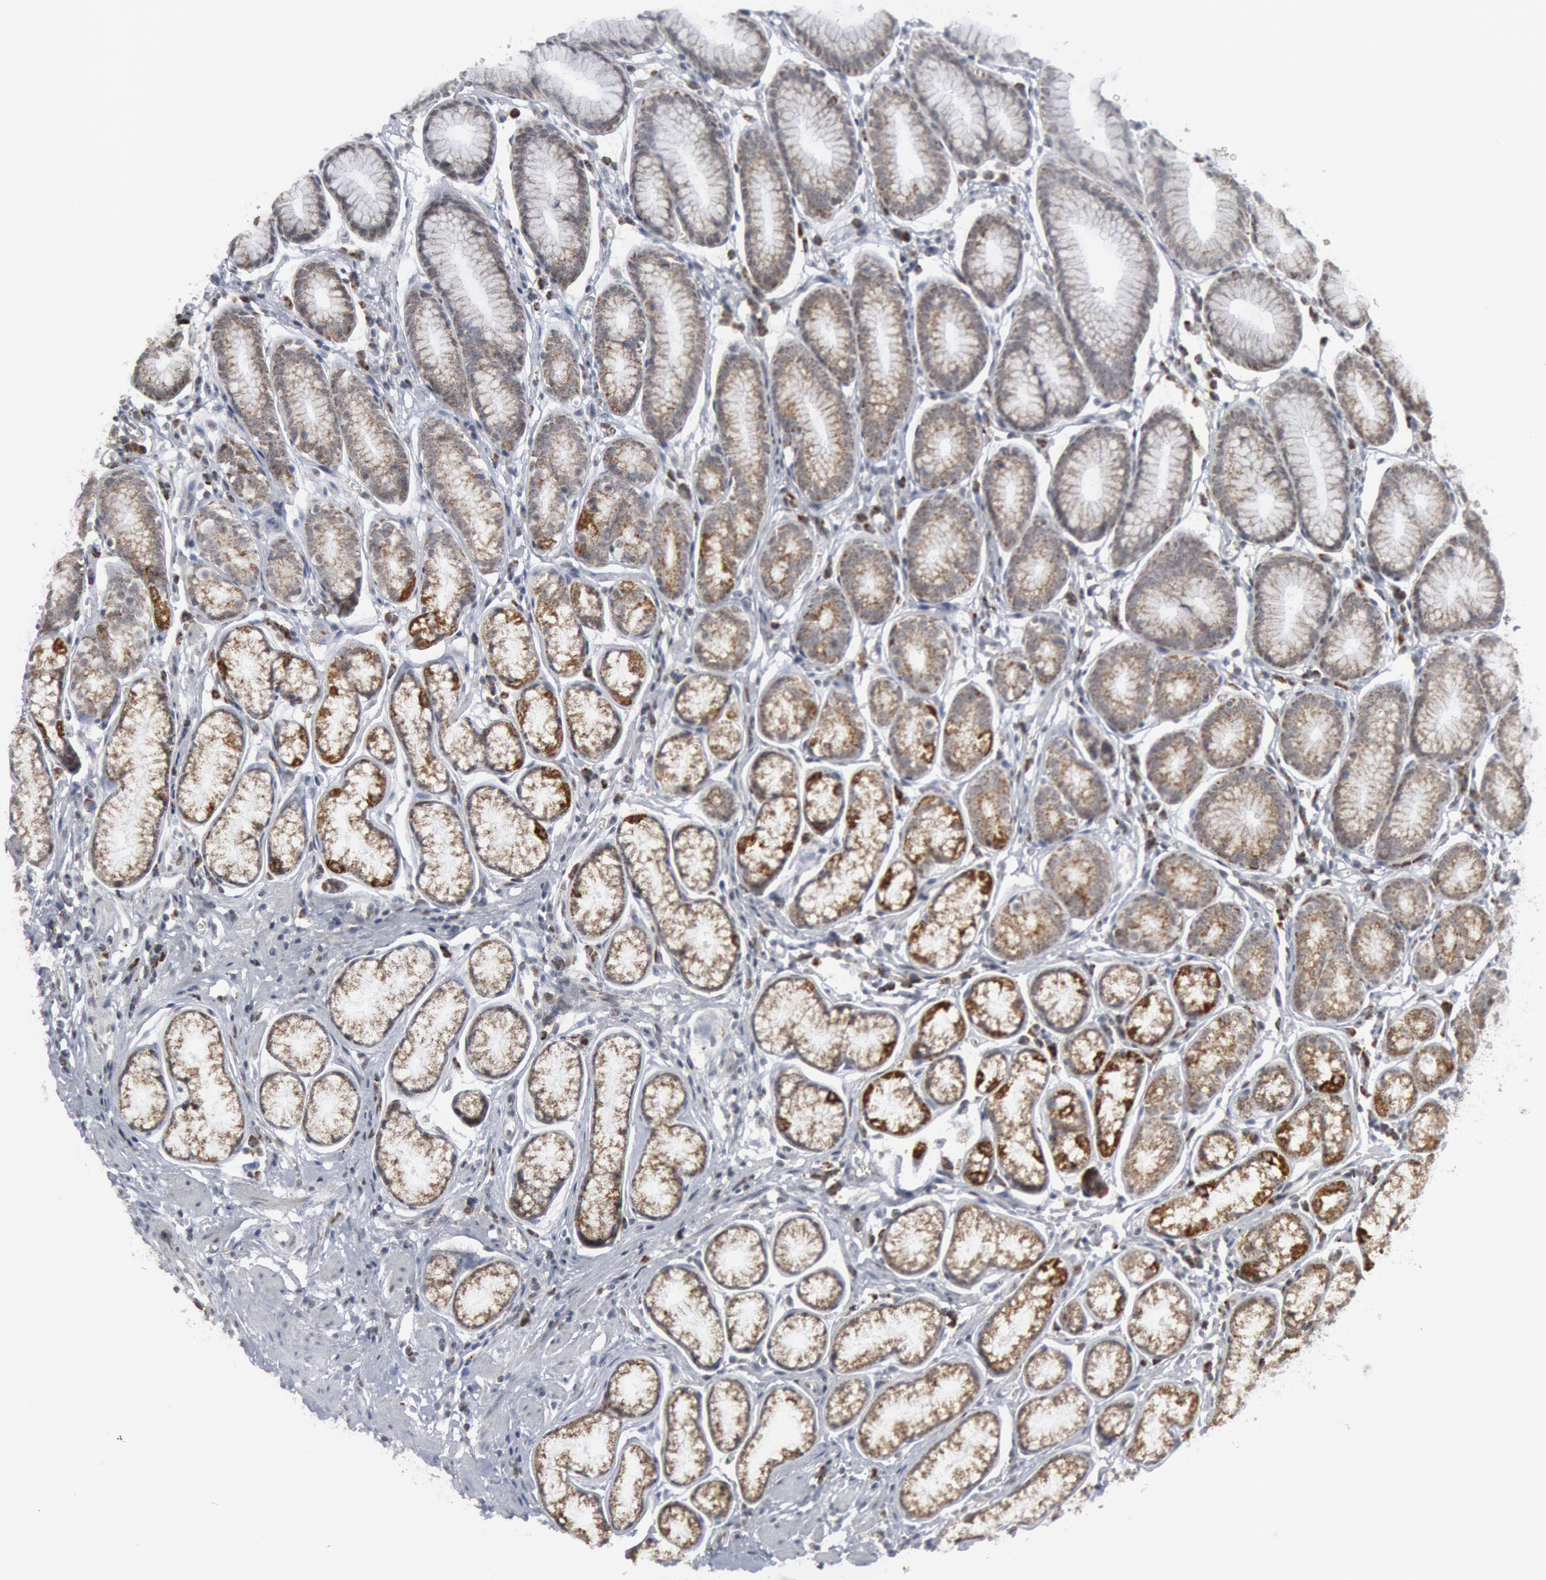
{"staining": {"intensity": "moderate", "quantity": ">75%", "location": "cytoplasmic/membranous"}, "tissue": "stomach", "cell_type": "Glandular cells", "image_type": "normal", "snomed": [{"axis": "morphology", "description": "Normal tissue, NOS"}, {"axis": "topography", "description": "Stomach"}], "caption": "Moderate cytoplasmic/membranous expression for a protein is present in approximately >75% of glandular cells of benign stomach using immunohistochemistry.", "gene": "CASP9", "patient": {"sex": "male", "age": 42}}